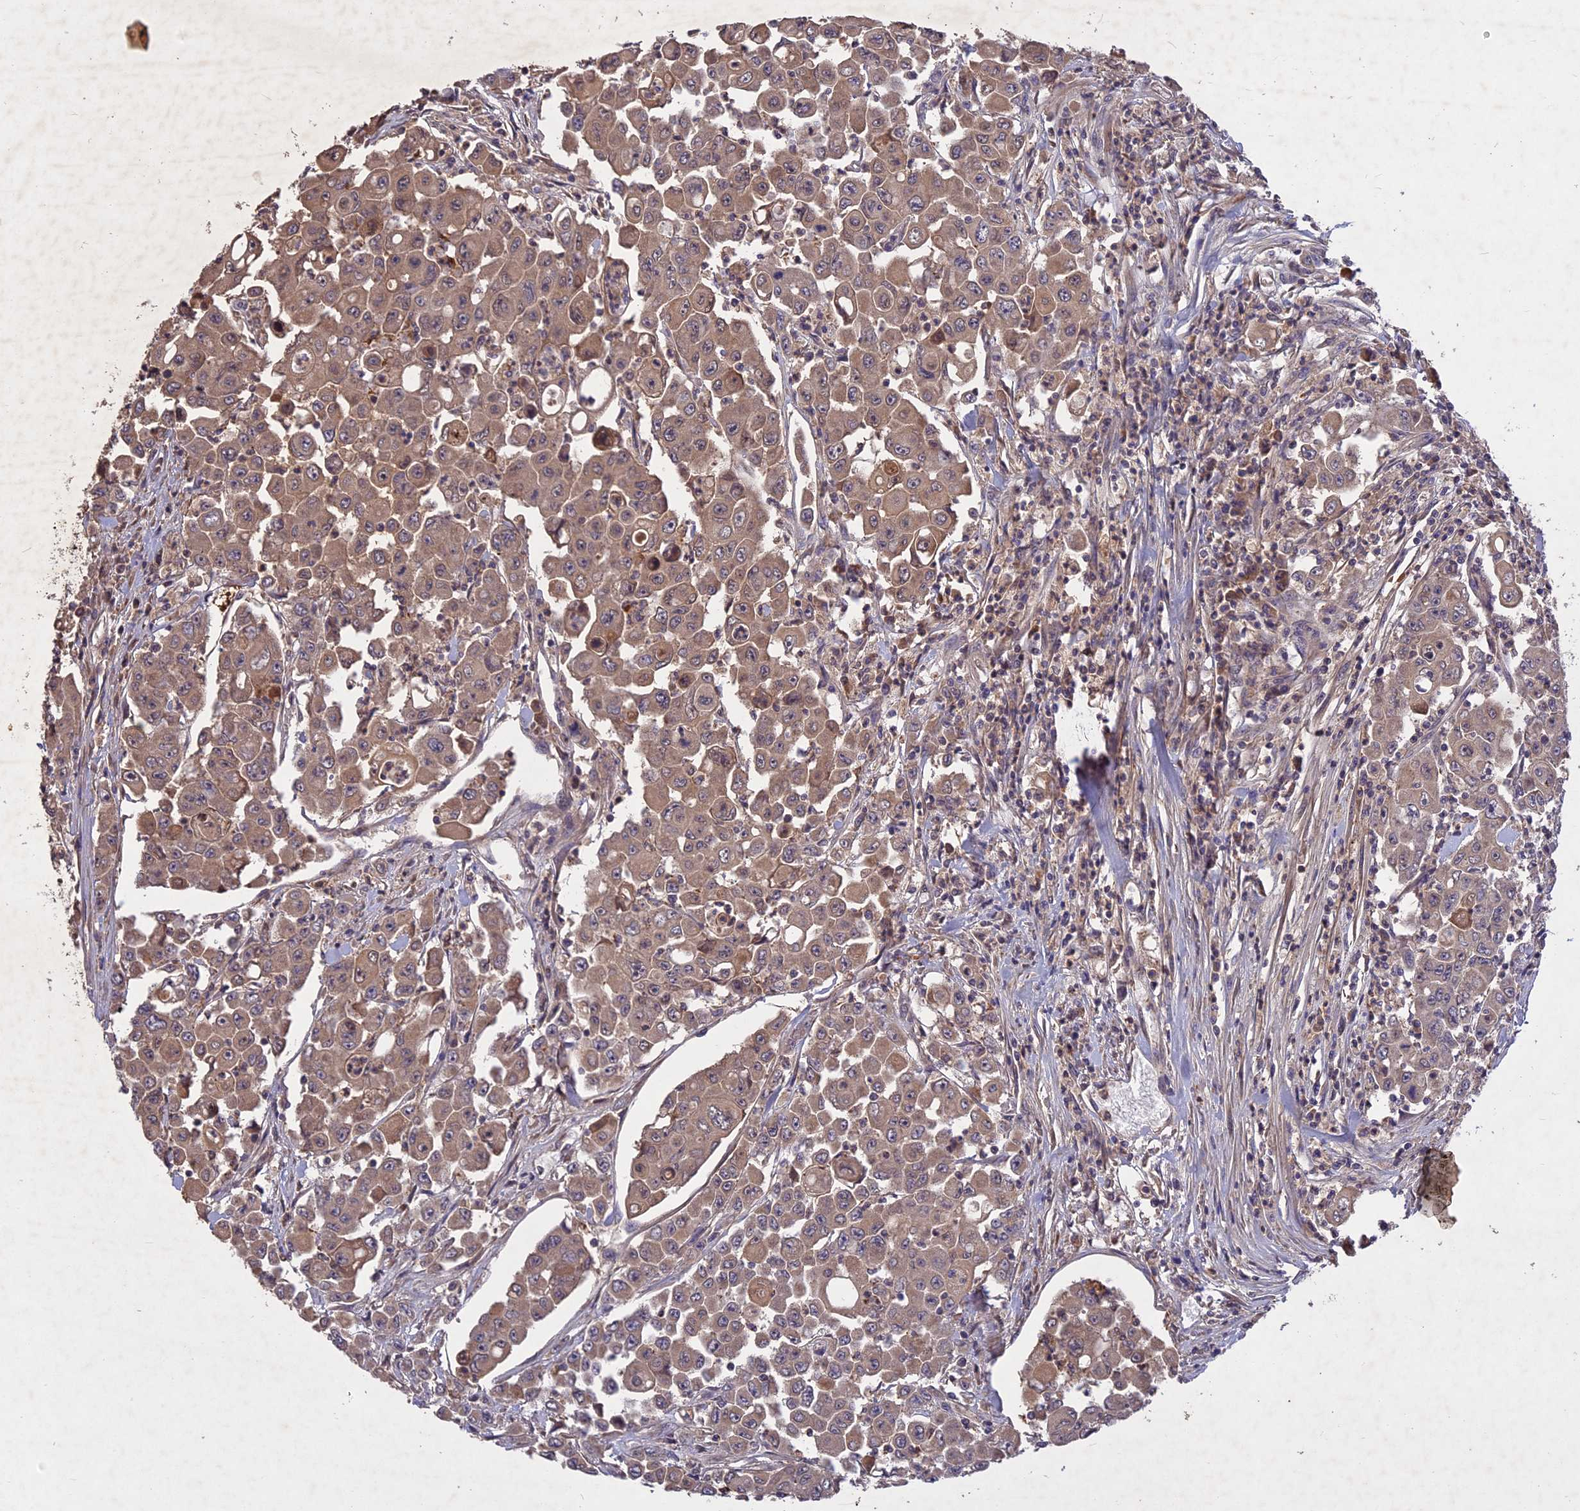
{"staining": {"intensity": "moderate", "quantity": ">75%", "location": "cytoplasmic/membranous"}, "tissue": "colorectal cancer", "cell_type": "Tumor cells", "image_type": "cancer", "snomed": [{"axis": "morphology", "description": "Adenocarcinoma, NOS"}, {"axis": "topography", "description": "Colon"}], "caption": "Immunohistochemistry photomicrograph of neoplastic tissue: adenocarcinoma (colorectal) stained using IHC shows medium levels of moderate protein expression localized specifically in the cytoplasmic/membranous of tumor cells, appearing as a cytoplasmic/membranous brown color.", "gene": "ADO", "patient": {"sex": "male", "age": 51}}